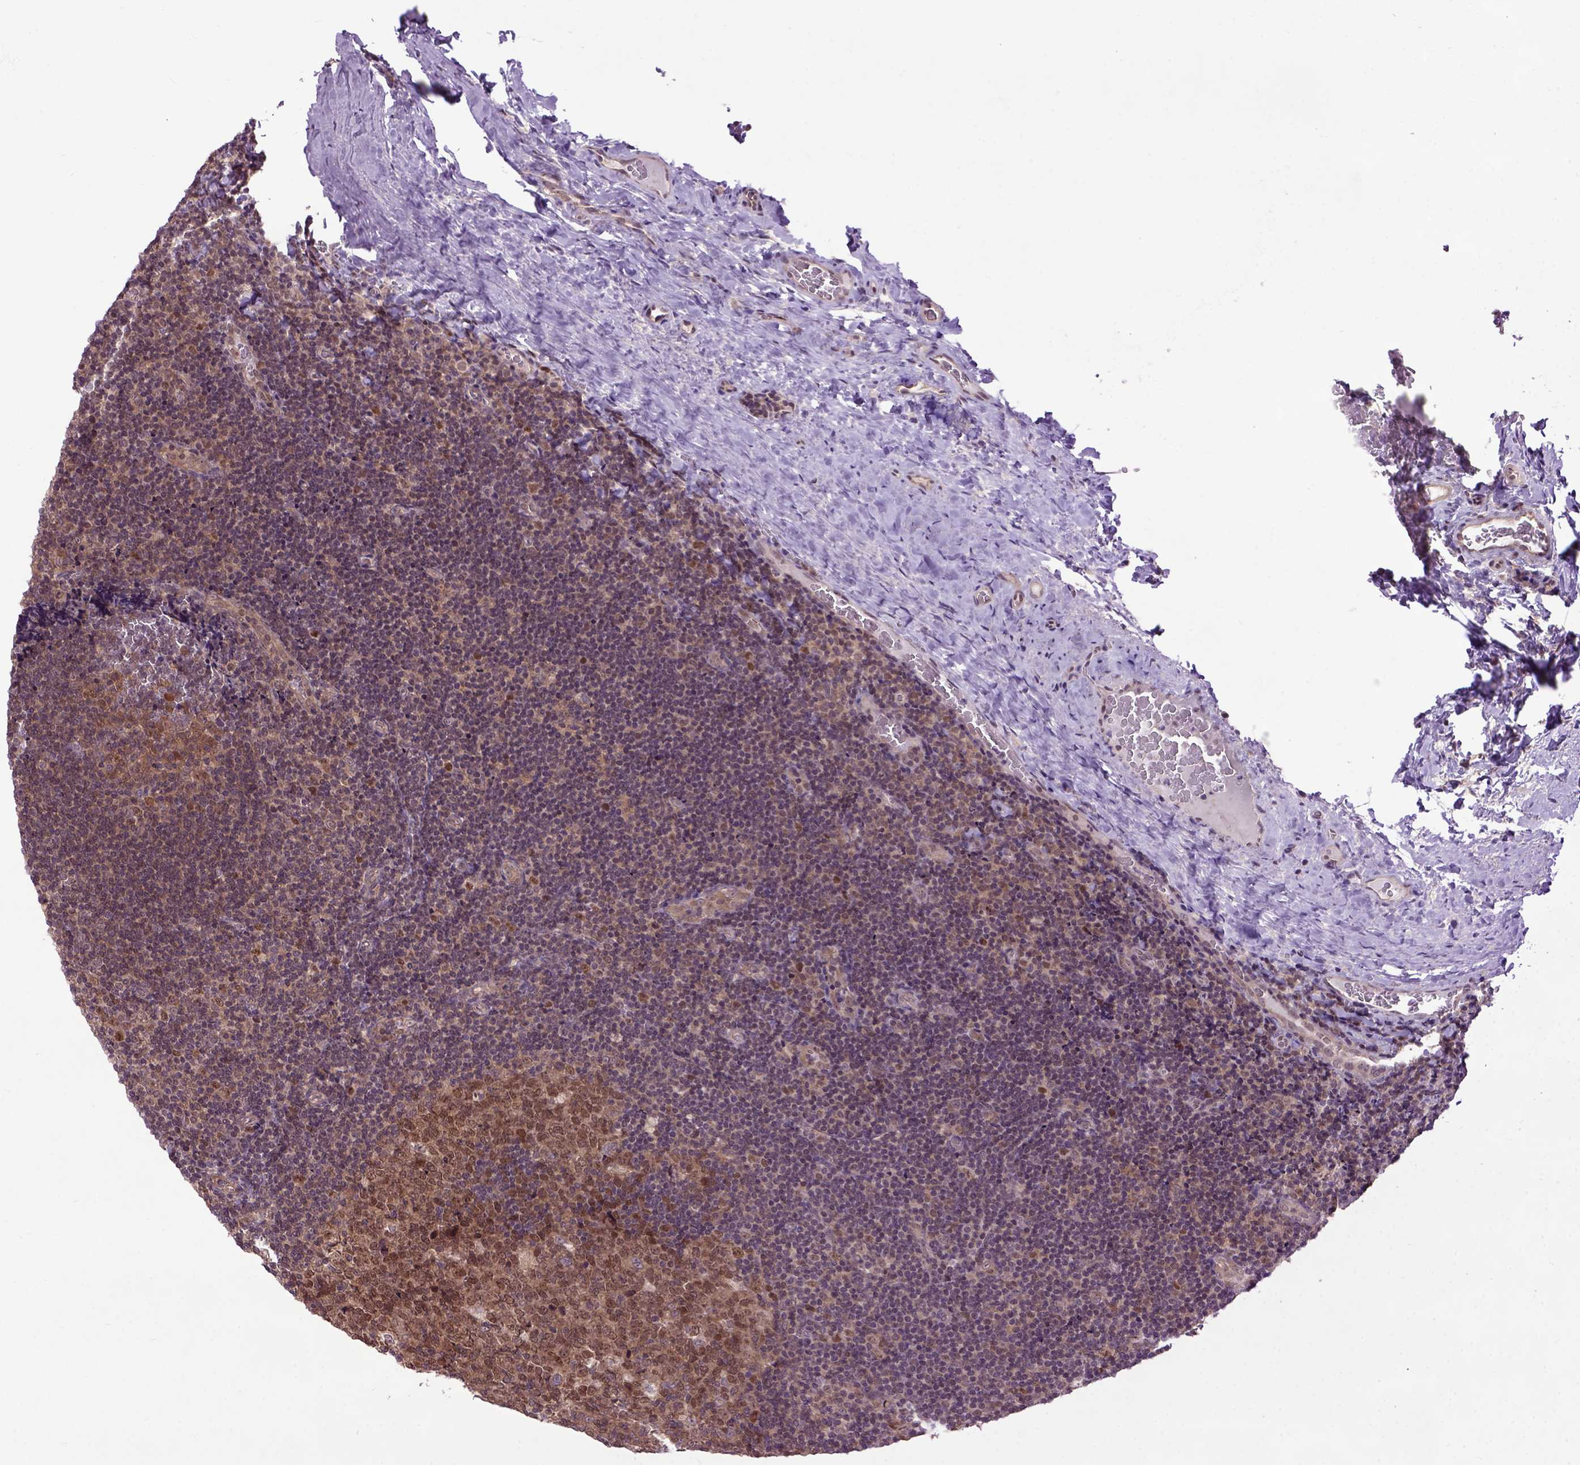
{"staining": {"intensity": "moderate", "quantity": ">75%", "location": "cytoplasmic/membranous,nuclear"}, "tissue": "tonsil", "cell_type": "Germinal center cells", "image_type": "normal", "snomed": [{"axis": "morphology", "description": "Normal tissue, NOS"}, {"axis": "morphology", "description": "Inflammation, NOS"}, {"axis": "topography", "description": "Tonsil"}], "caption": "Tonsil was stained to show a protein in brown. There is medium levels of moderate cytoplasmic/membranous,nuclear staining in about >75% of germinal center cells. (Stains: DAB (3,3'-diaminobenzidine) in brown, nuclei in blue, Microscopy: brightfield microscopy at high magnification).", "gene": "WDR48", "patient": {"sex": "female", "age": 31}}